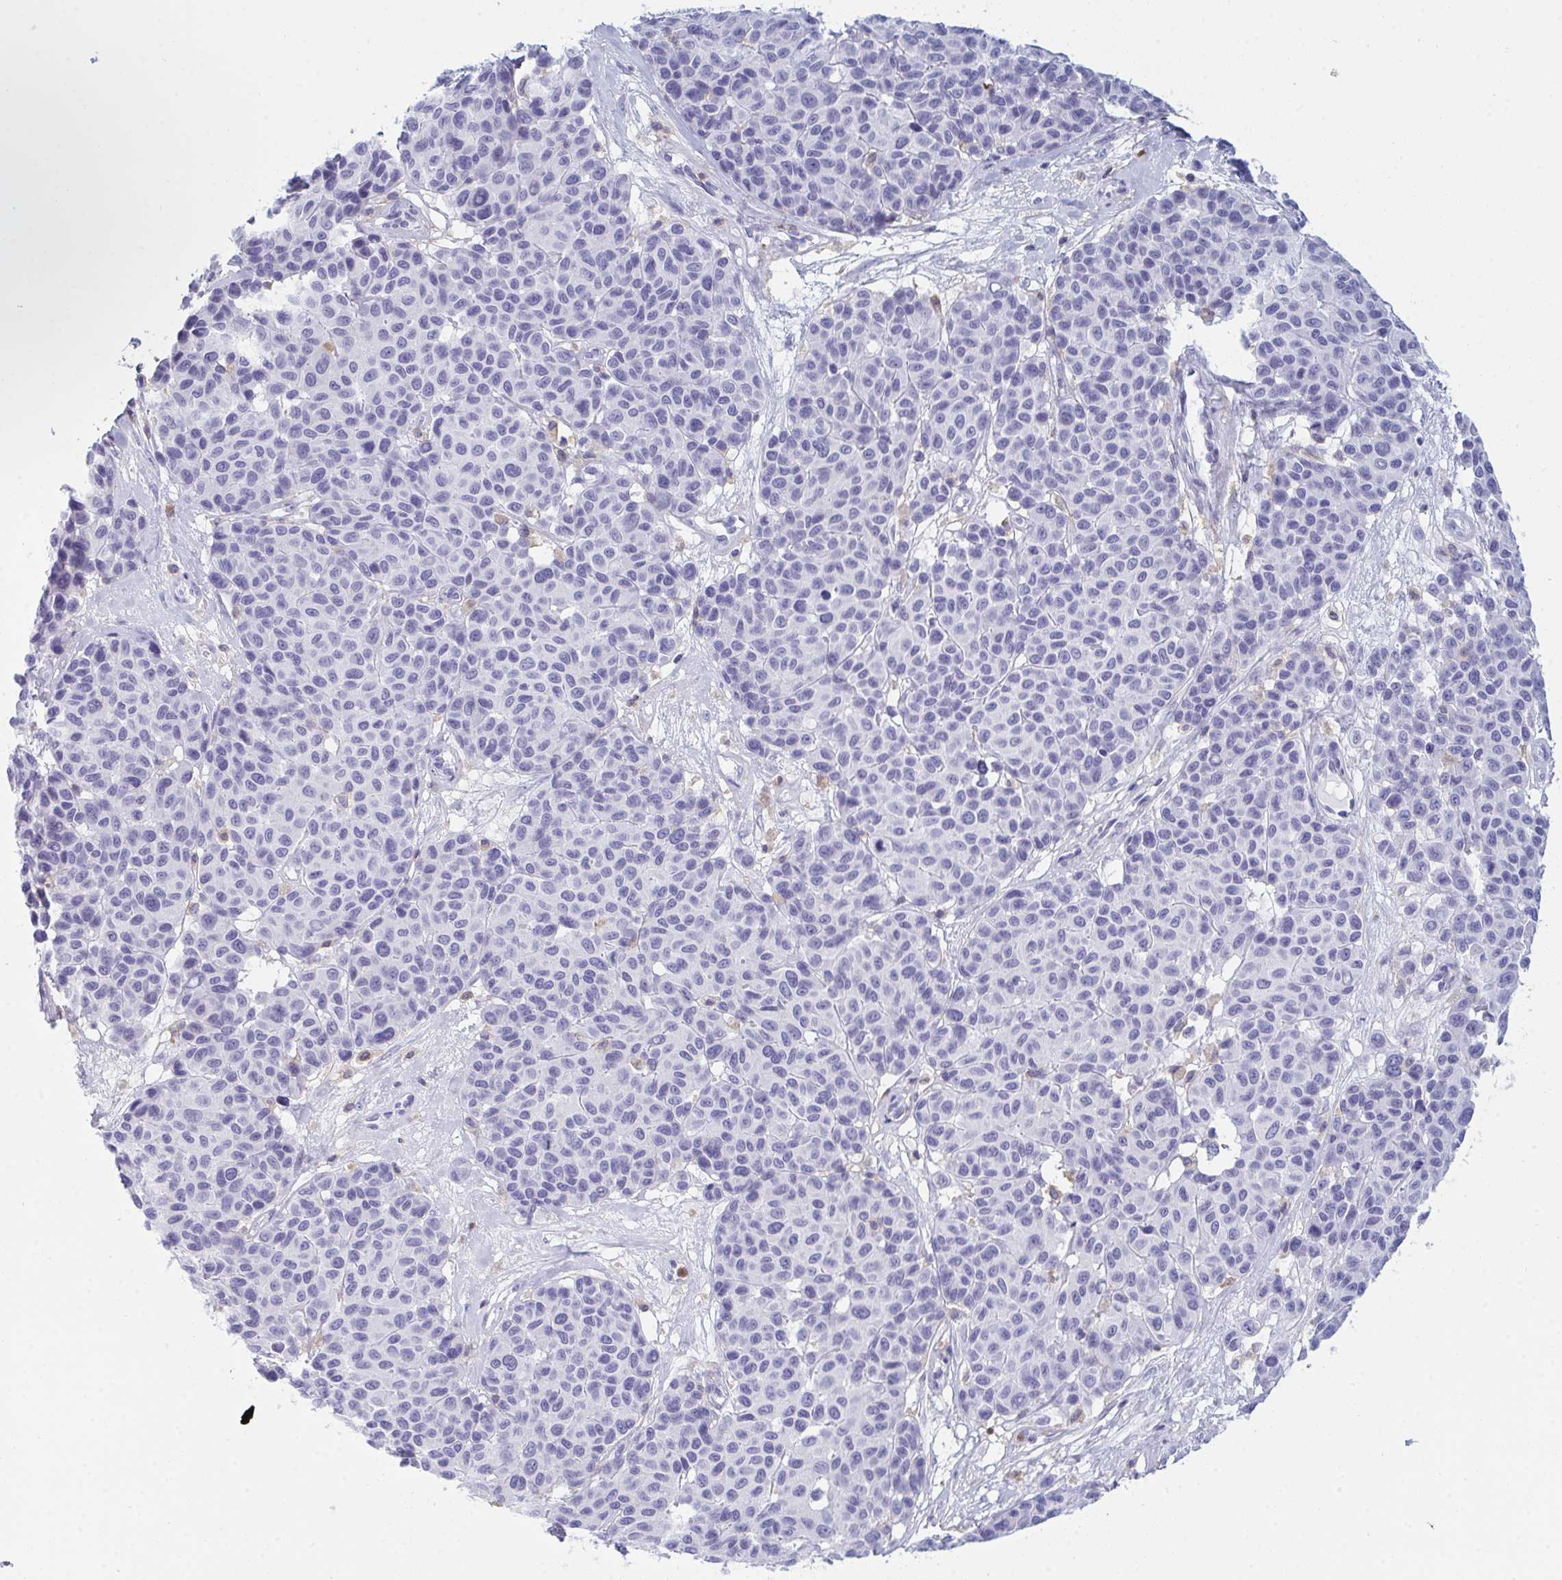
{"staining": {"intensity": "negative", "quantity": "none", "location": "none"}, "tissue": "melanoma", "cell_type": "Tumor cells", "image_type": "cancer", "snomed": [{"axis": "morphology", "description": "Malignant melanoma, NOS"}, {"axis": "topography", "description": "Skin"}], "caption": "Tumor cells show no significant protein staining in melanoma. (IHC, brightfield microscopy, high magnification).", "gene": "MYO1F", "patient": {"sex": "female", "age": 66}}